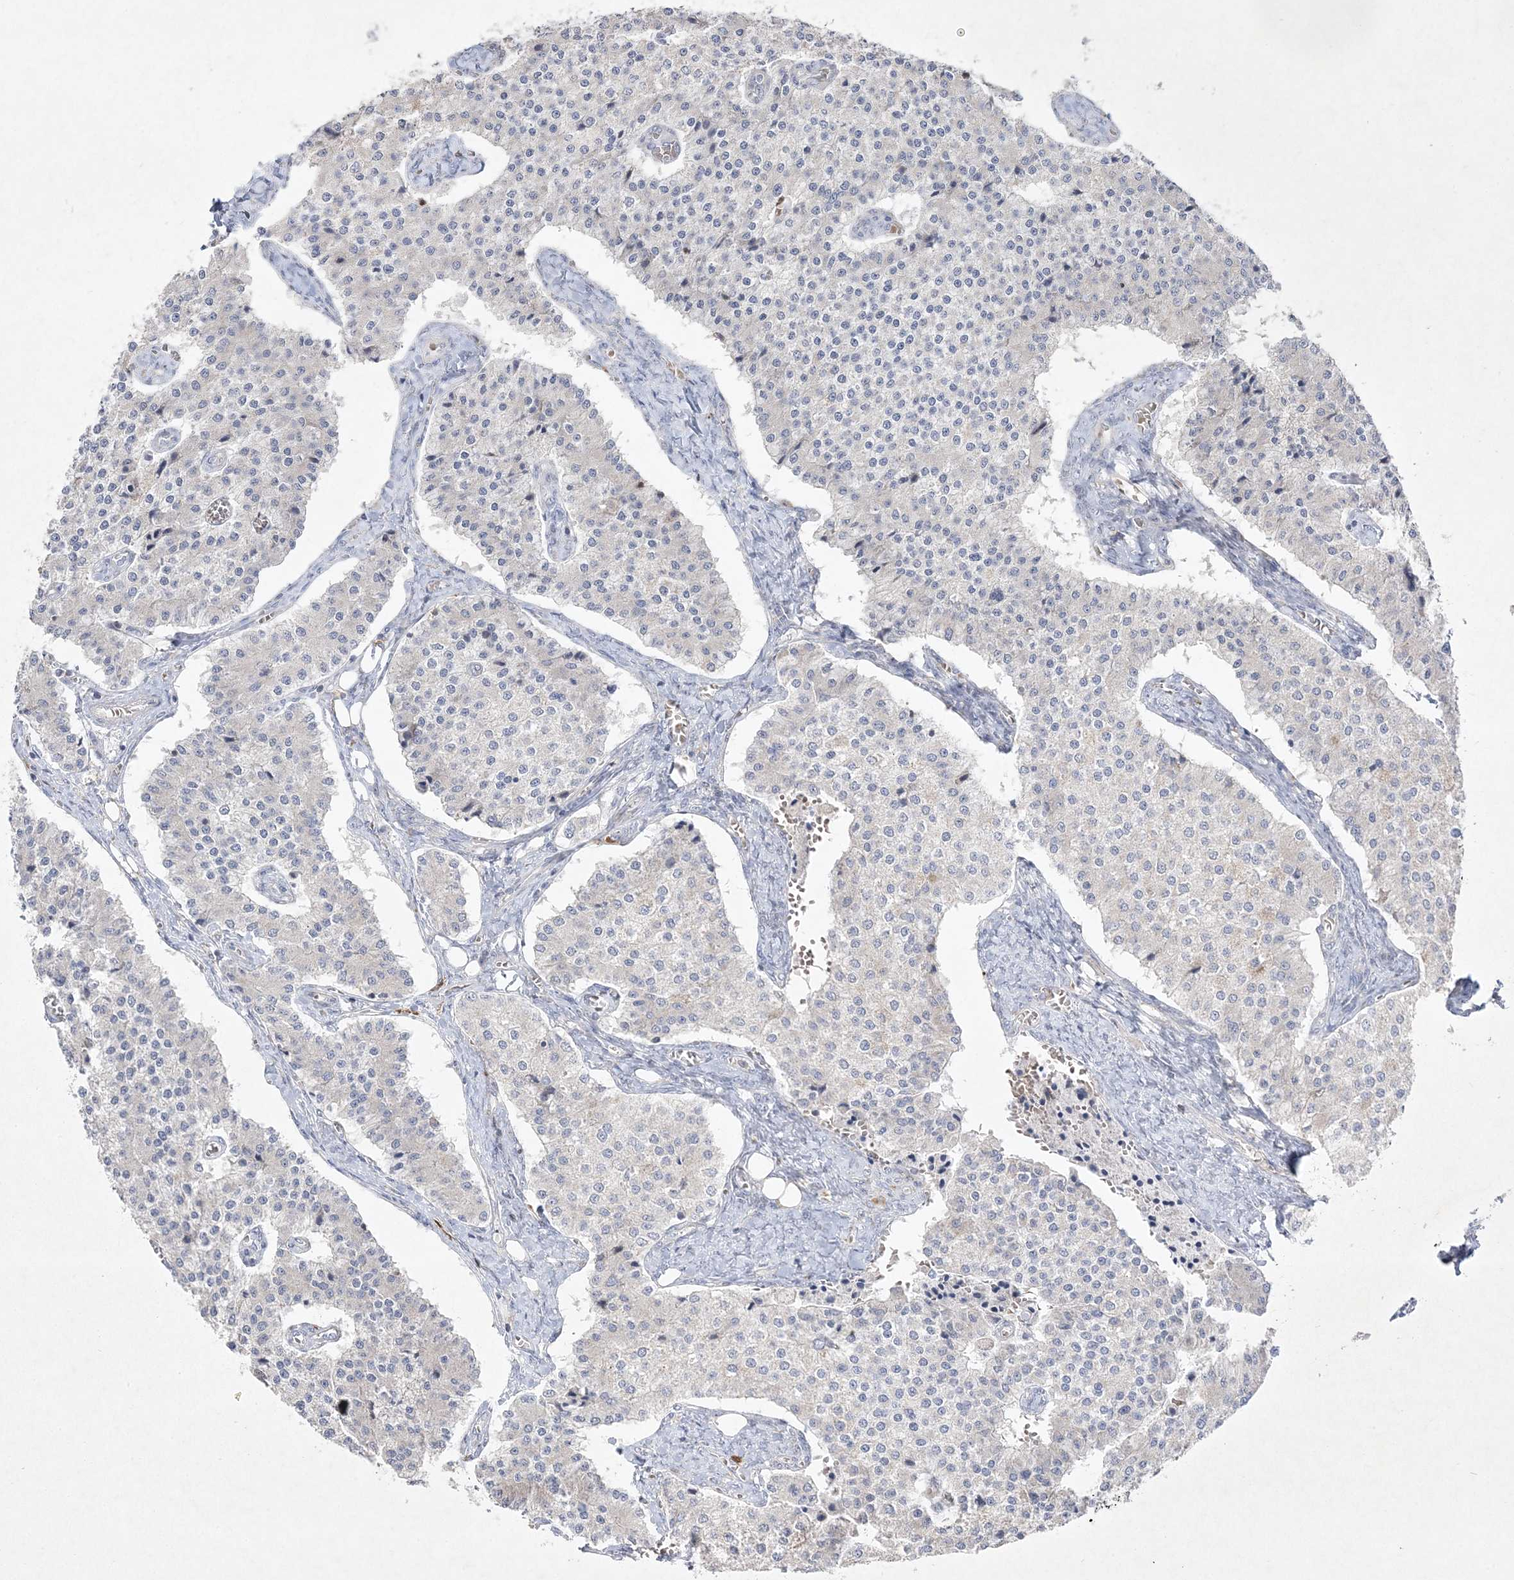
{"staining": {"intensity": "negative", "quantity": "none", "location": "none"}, "tissue": "carcinoid", "cell_type": "Tumor cells", "image_type": "cancer", "snomed": [{"axis": "morphology", "description": "Carcinoid, malignant, NOS"}, {"axis": "topography", "description": "Colon"}], "caption": "There is no significant positivity in tumor cells of malignant carcinoid.", "gene": "CLNK", "patient": {"sex": "female", "age": 52}}